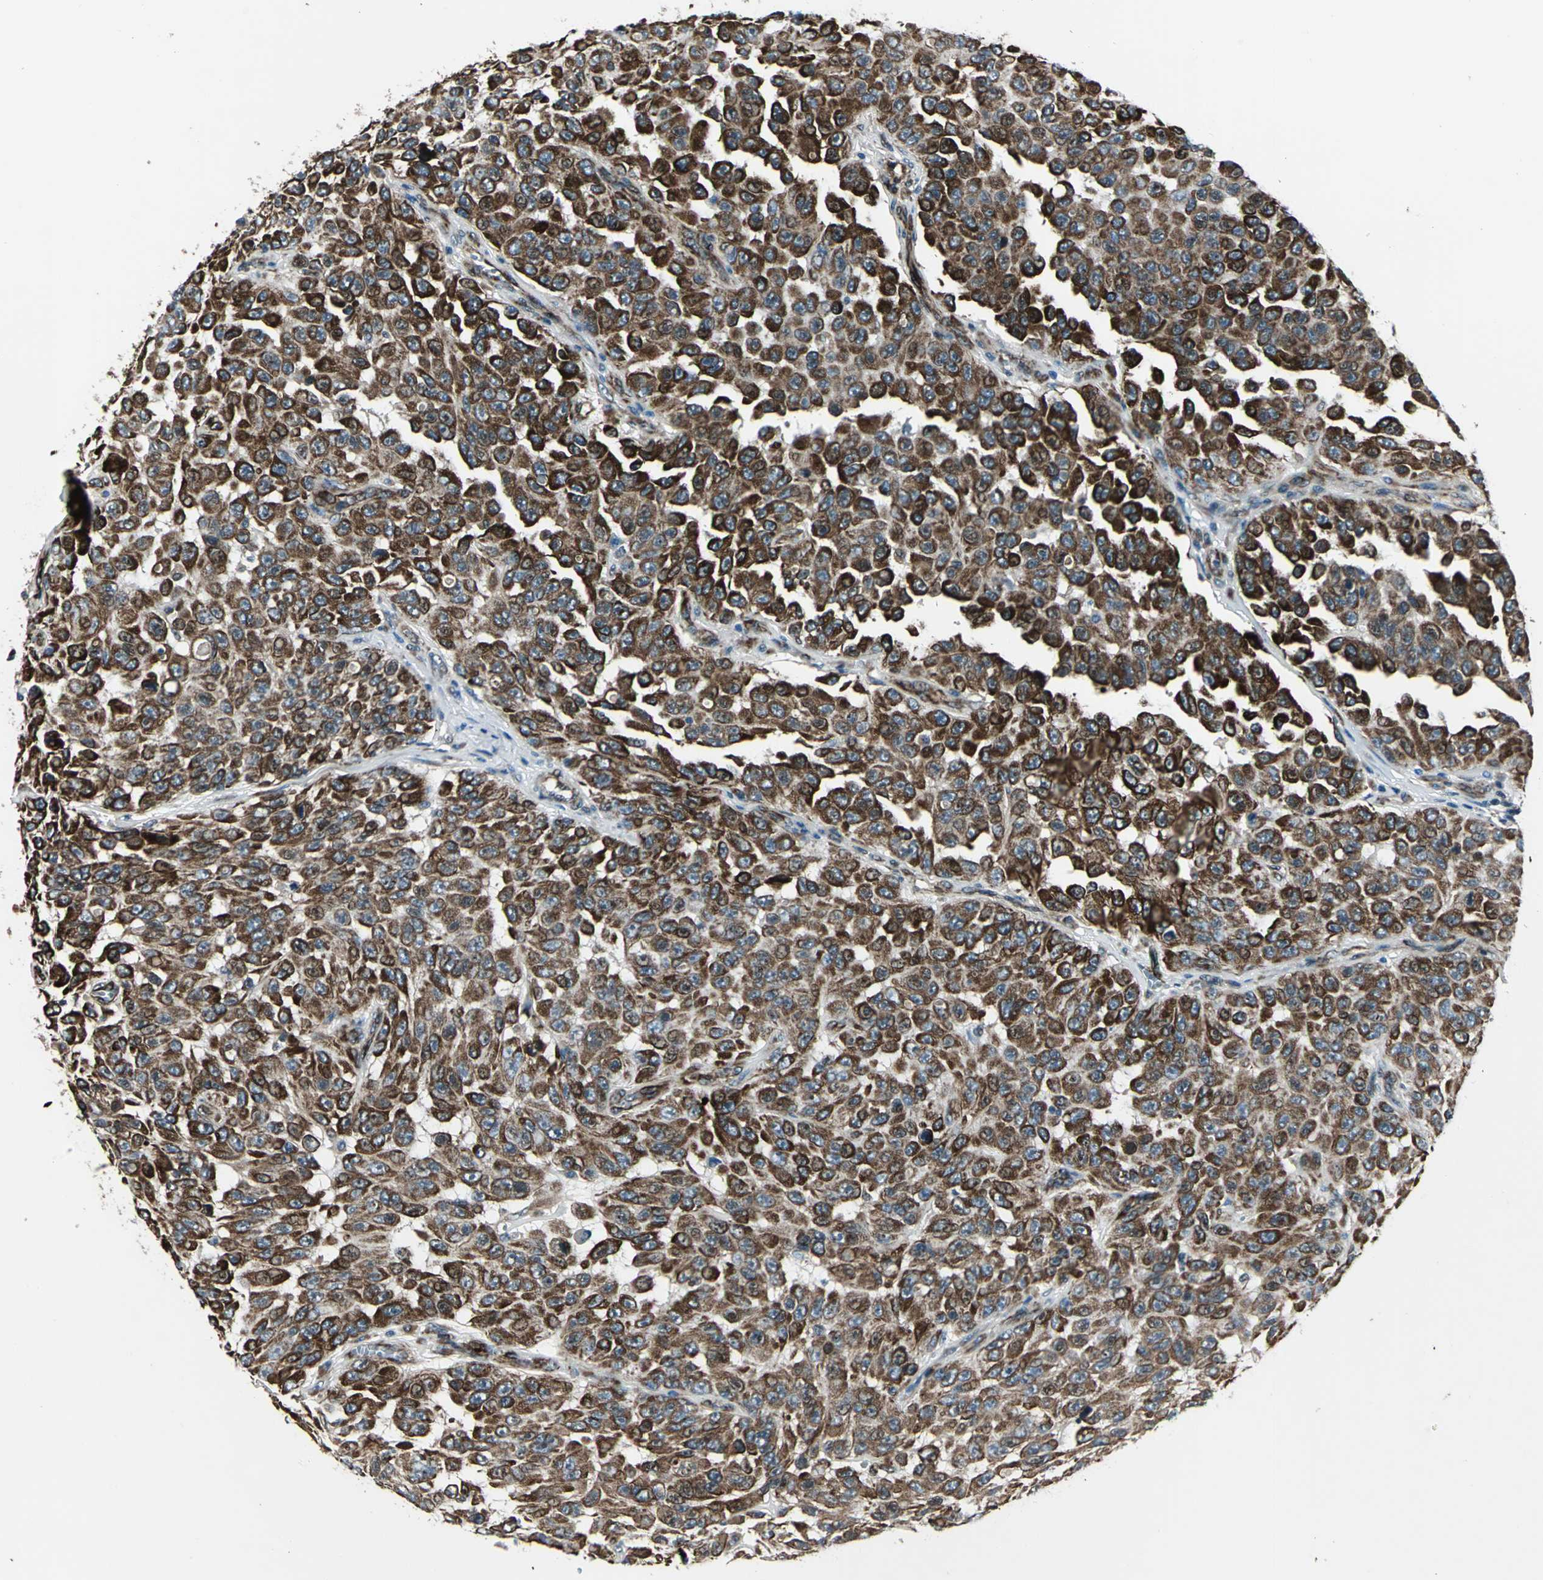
{"staining": {"intensity": "strong", "quantity": ">75%", "location": "cytoplasmic/membranous"}, "tissue": "melanoma", "cell_type": "Tumor cells", "image_type": "cancer", "snomed": [{"axis": "morphology", "description": "Malignant melanoma, NOS"}, {"axis": "topography", "description": "Skin"}], "caption": "A histopathology image showing strong cytoplasmic/membranous staining in approximately >75% of tumor cells in melanoma, as visualized by brown immunohistochemical staining.", "gene": "EXD2", "patient": {"sex": "male", "age": 30}}